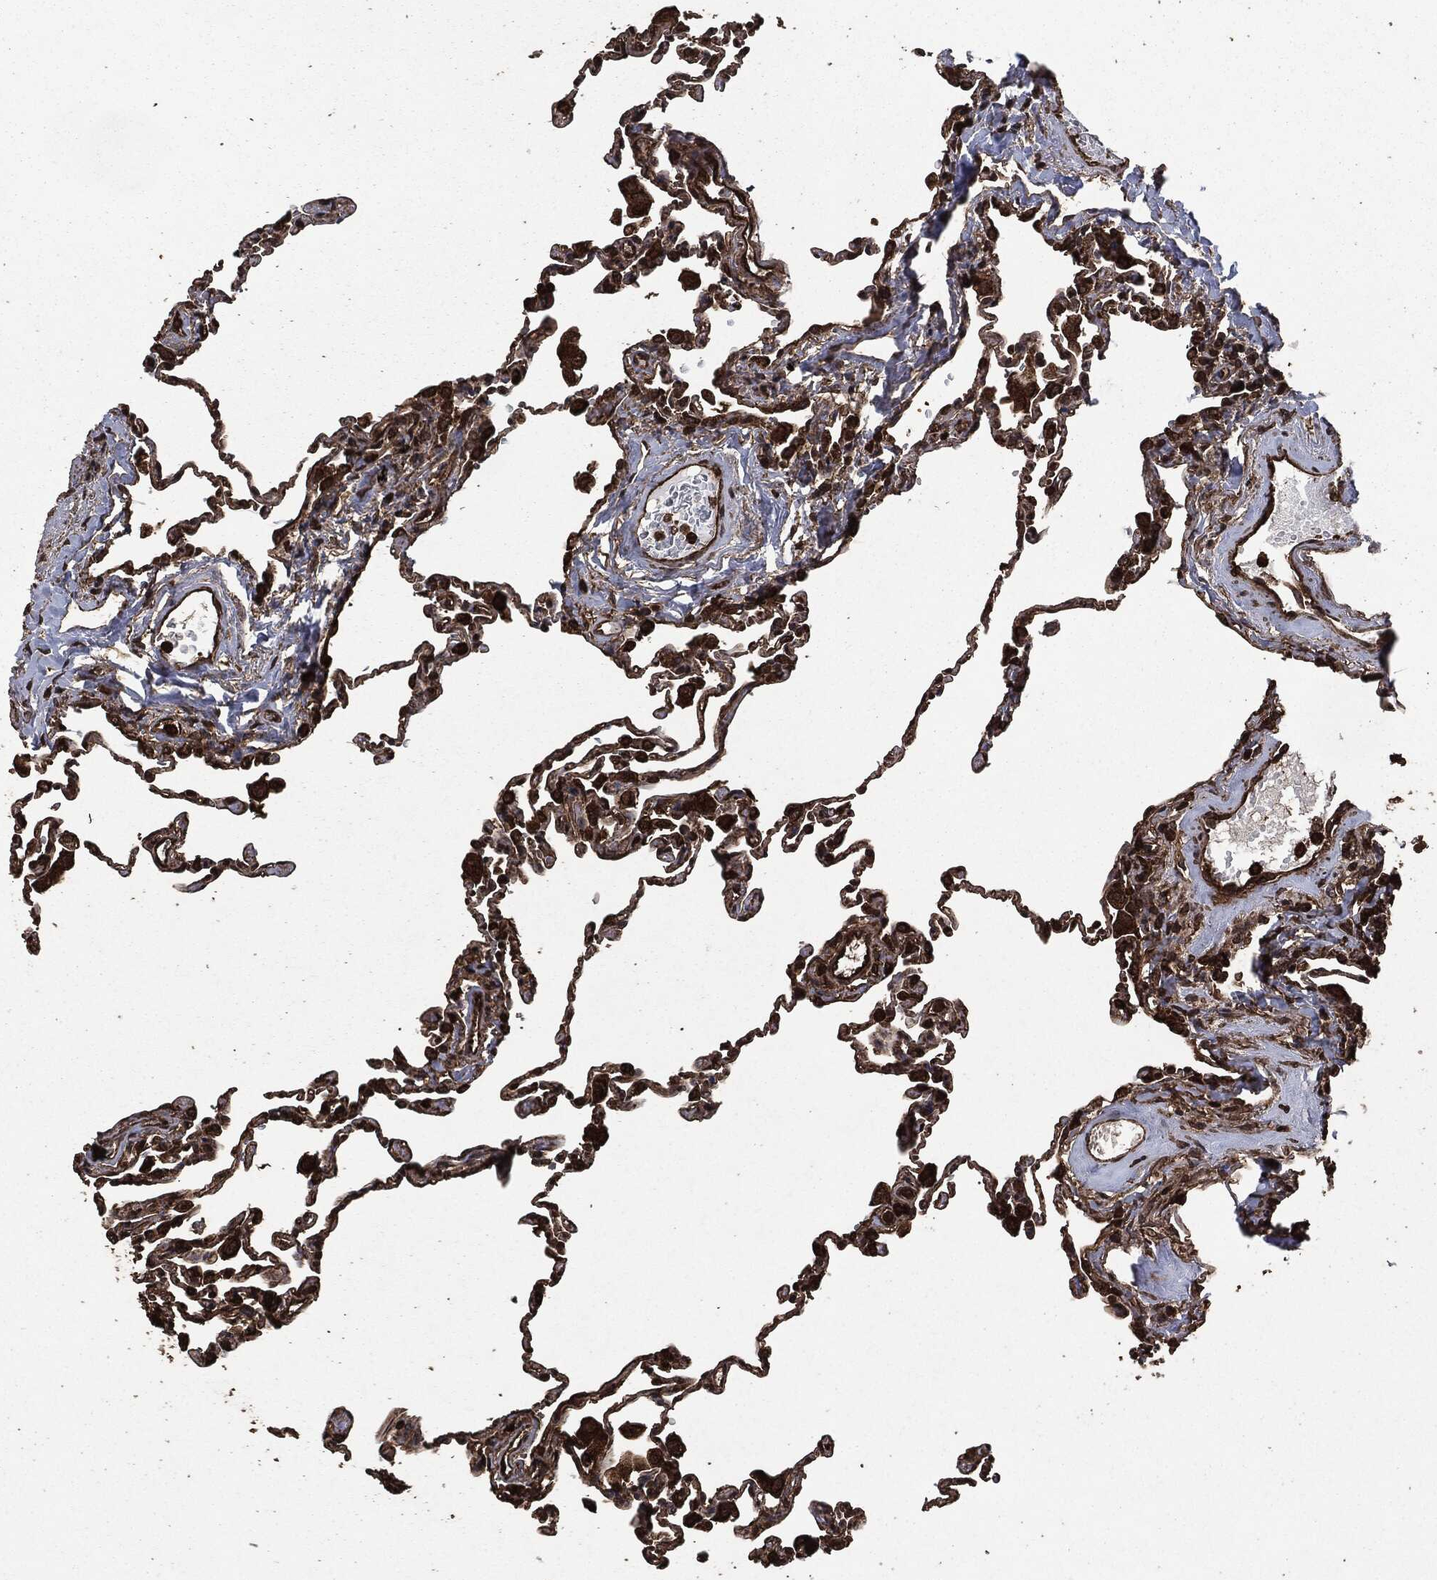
{"staining": {"intensity": "strong", "quantity": ">75%", "location": "cytoplasmic/membranous,nuclear"}, "tissue": "lung", "cell_type": "Alveolar cells", "image_type": "normal", "snomed": [{"axis": "morphology", "description": "Normal tissue, NOS"}, {"axis": "topography", "description": "Lung"}], "caption": "A micrograph showing strong cytoplasmic/membranous,nuclear positivity in about >75% of alveolar cells in unremarkable lung, as visualized by brown immunohistochemical staining.", "gene": "HRAS", "patient": {"sex": "female", "age": 57}}